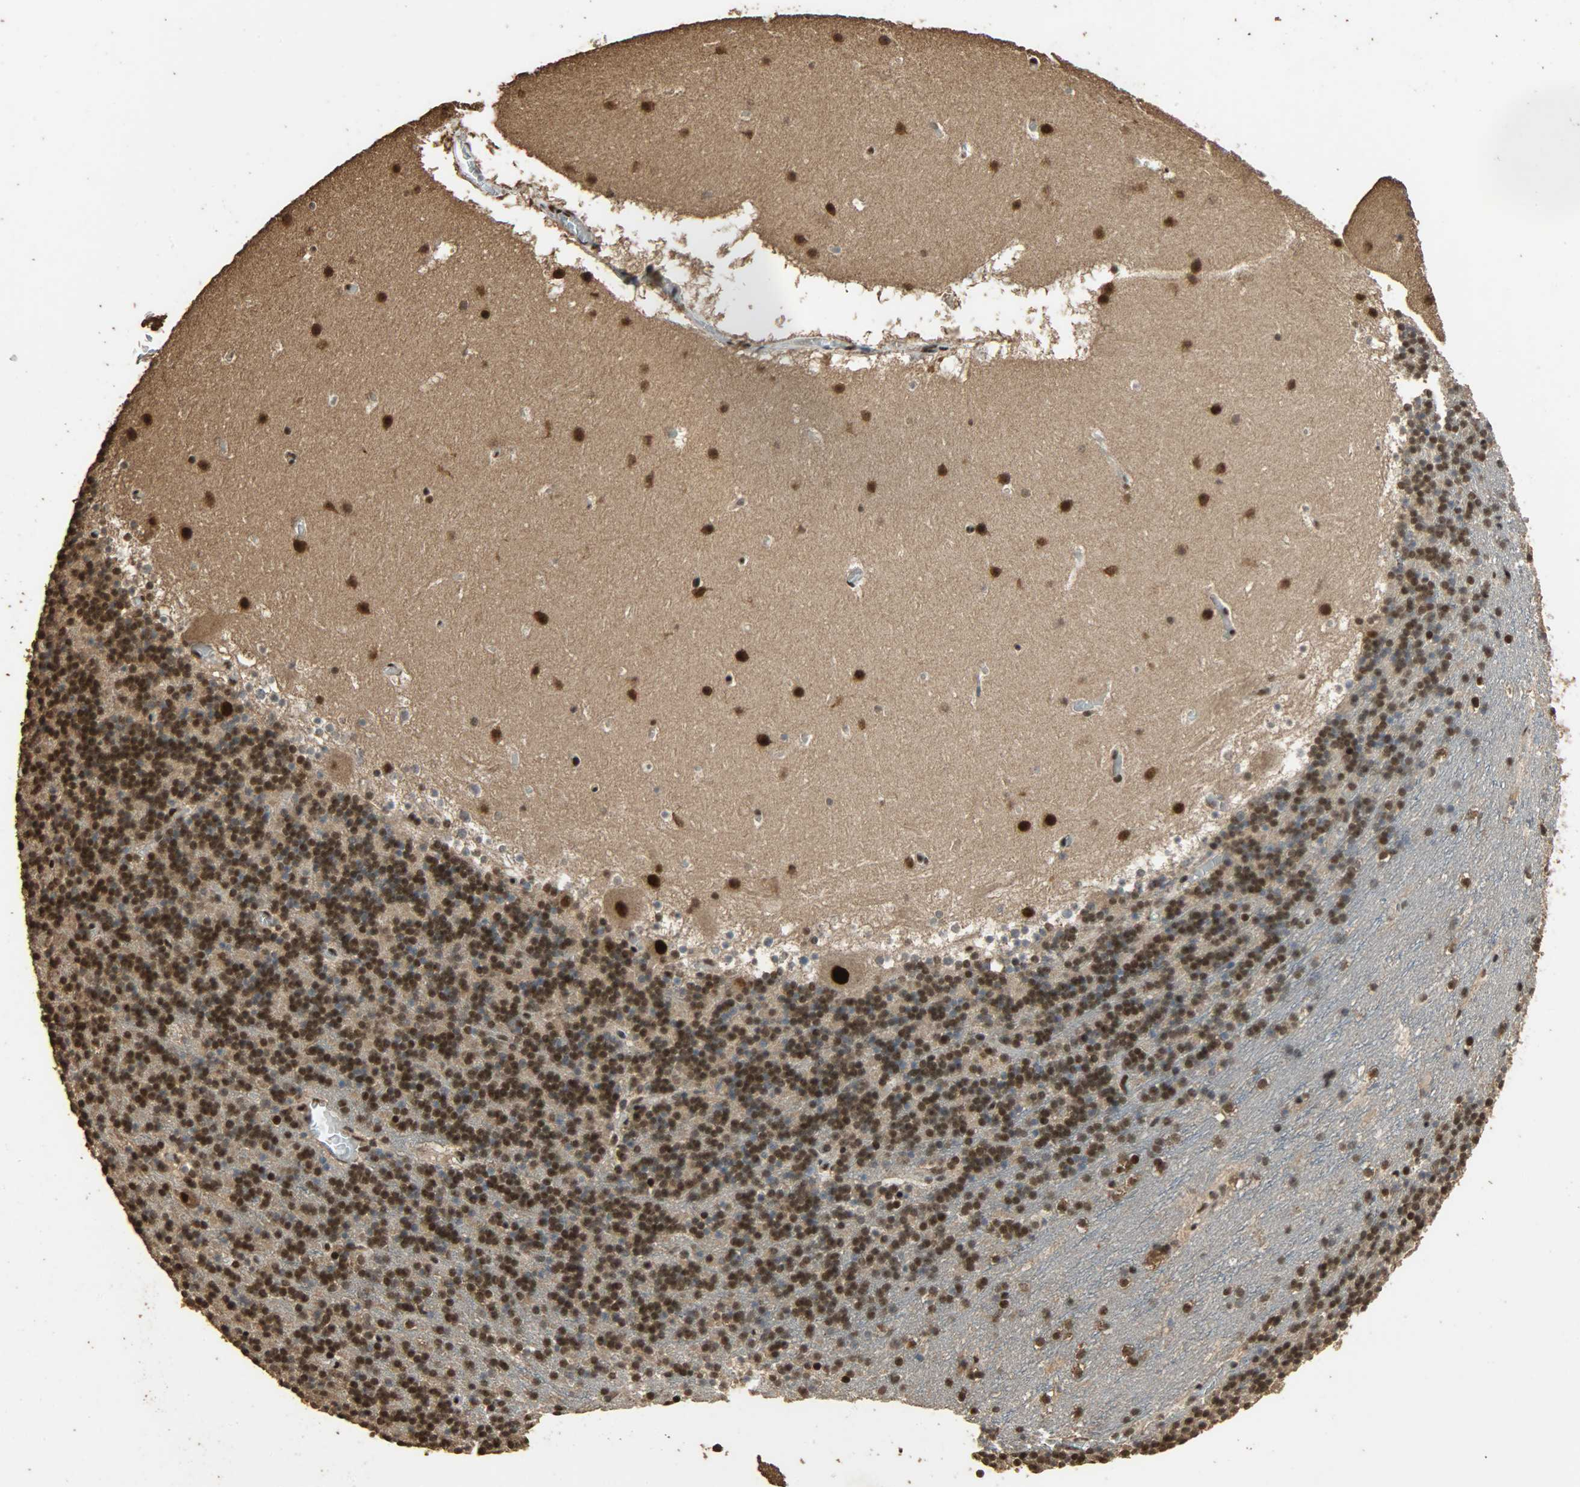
{"staining": {"intensity": "moderate", "quantity": ">75%", "location": "cytoplasmic/membranous,nuclear"}, "tissue": "cerebellum", "cell_type": "Cells in granular layer", "image_type": "normal", "snomed": [{"axis": "morphology", "description": "Normal tissue, NOS"}, {"axis": "topography", "description": "Cerebellum"}], "caption": "A medium amount of moderate cytoplasmic/membranous,nuclear staining is present in approximately >75% of cells in granular layer in unremarkable cerebellum.", "gene": "CCNT2", "patient": {"sex": "male", "age": 45}}